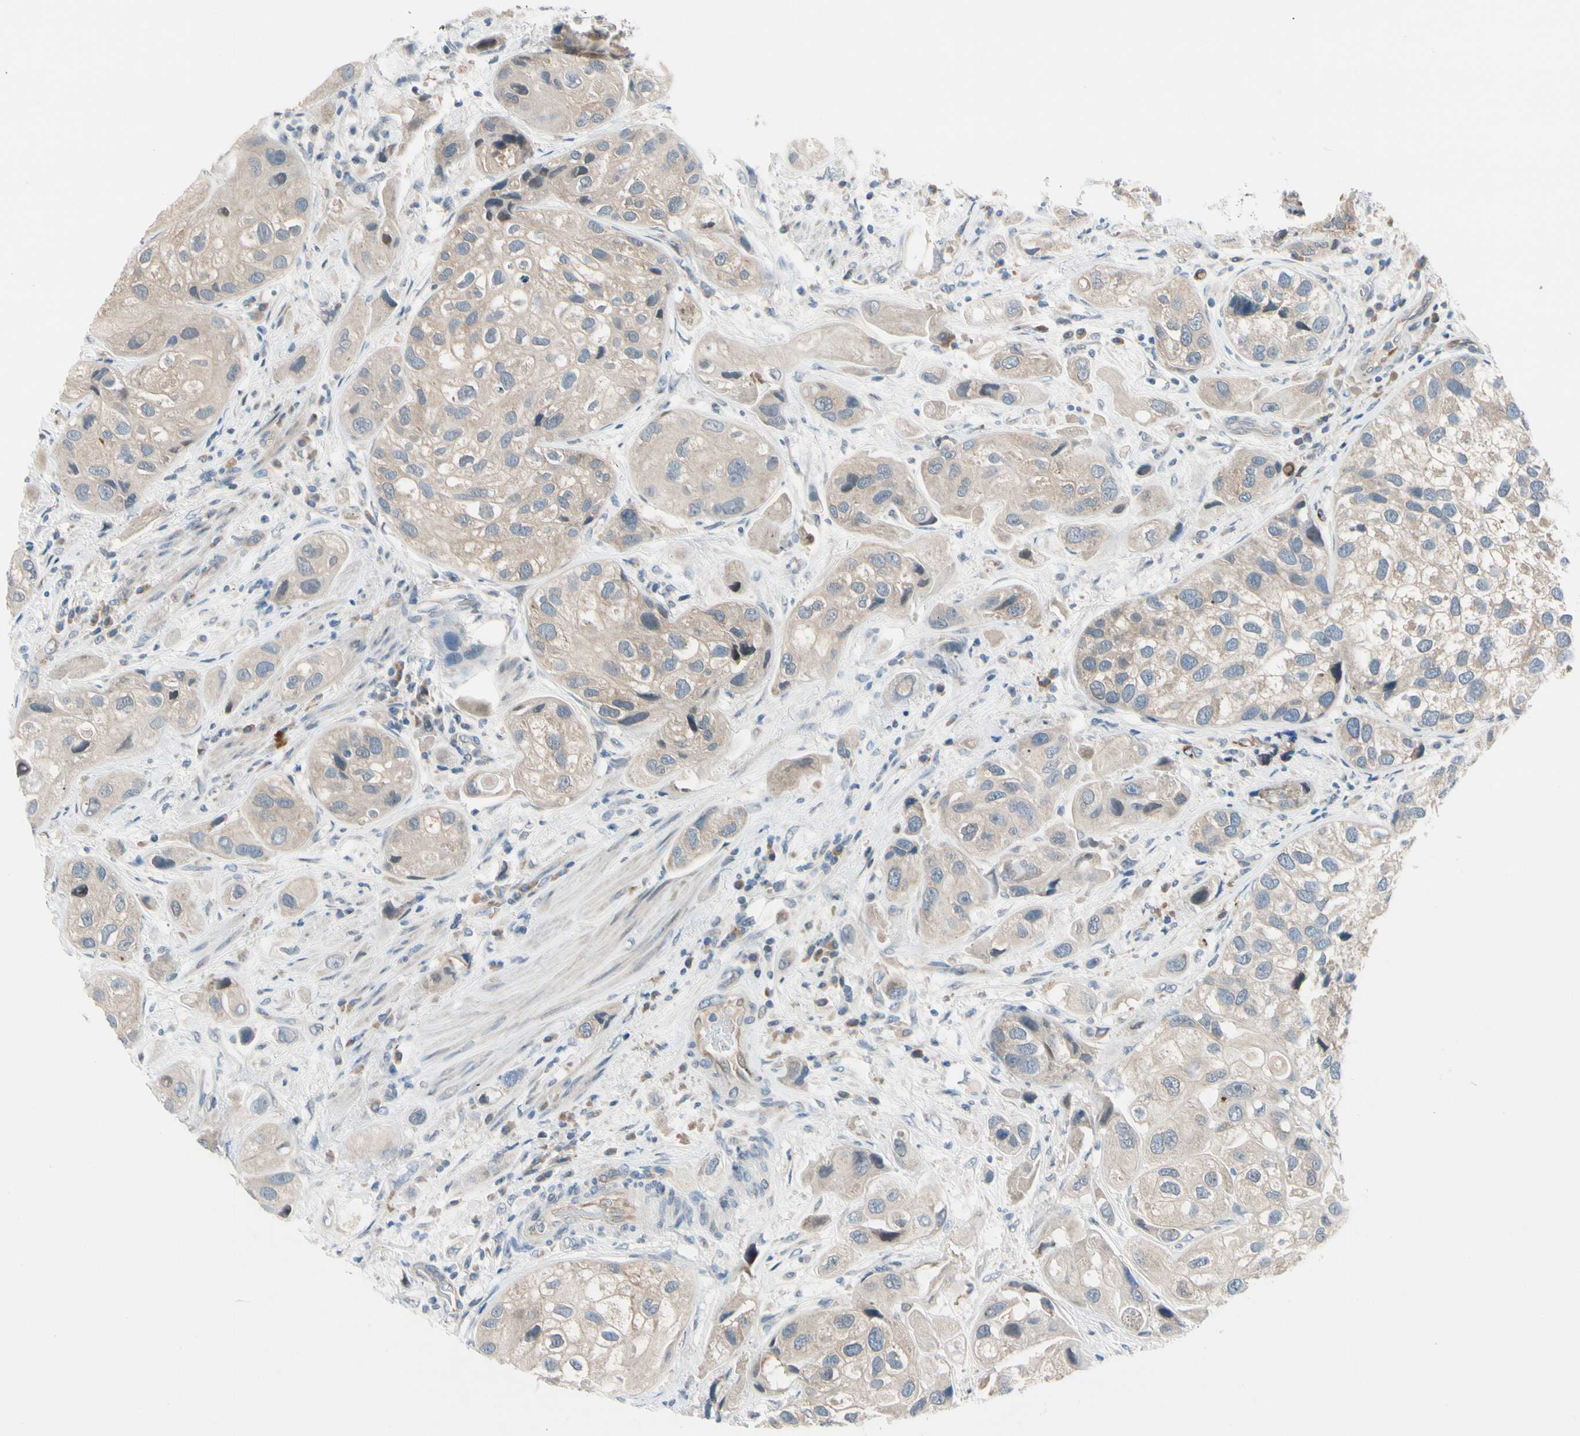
{"staining": {"intensity": "moderate", "quantity": ">75%", "location": "cytoplasmic/membranous"}, "tissue": "urothelial cancer", "cell_type": "Tumor cells", "image_type": "cancer", "snomed": [{"axis": "morphology", "description": "Urothelial carcinoma, High grade"}, {"axis": "topography", "description": "Urinary bladder"}], "caption": "This is a micrograph of immunohistochemistry staining of high-grade urothelial carcinoma, which shows moderate staining in the cytoplasmic/membranous of tumor cells.", "gene": "CFAP36", "patient": {"sex": "female", "age": 64}}